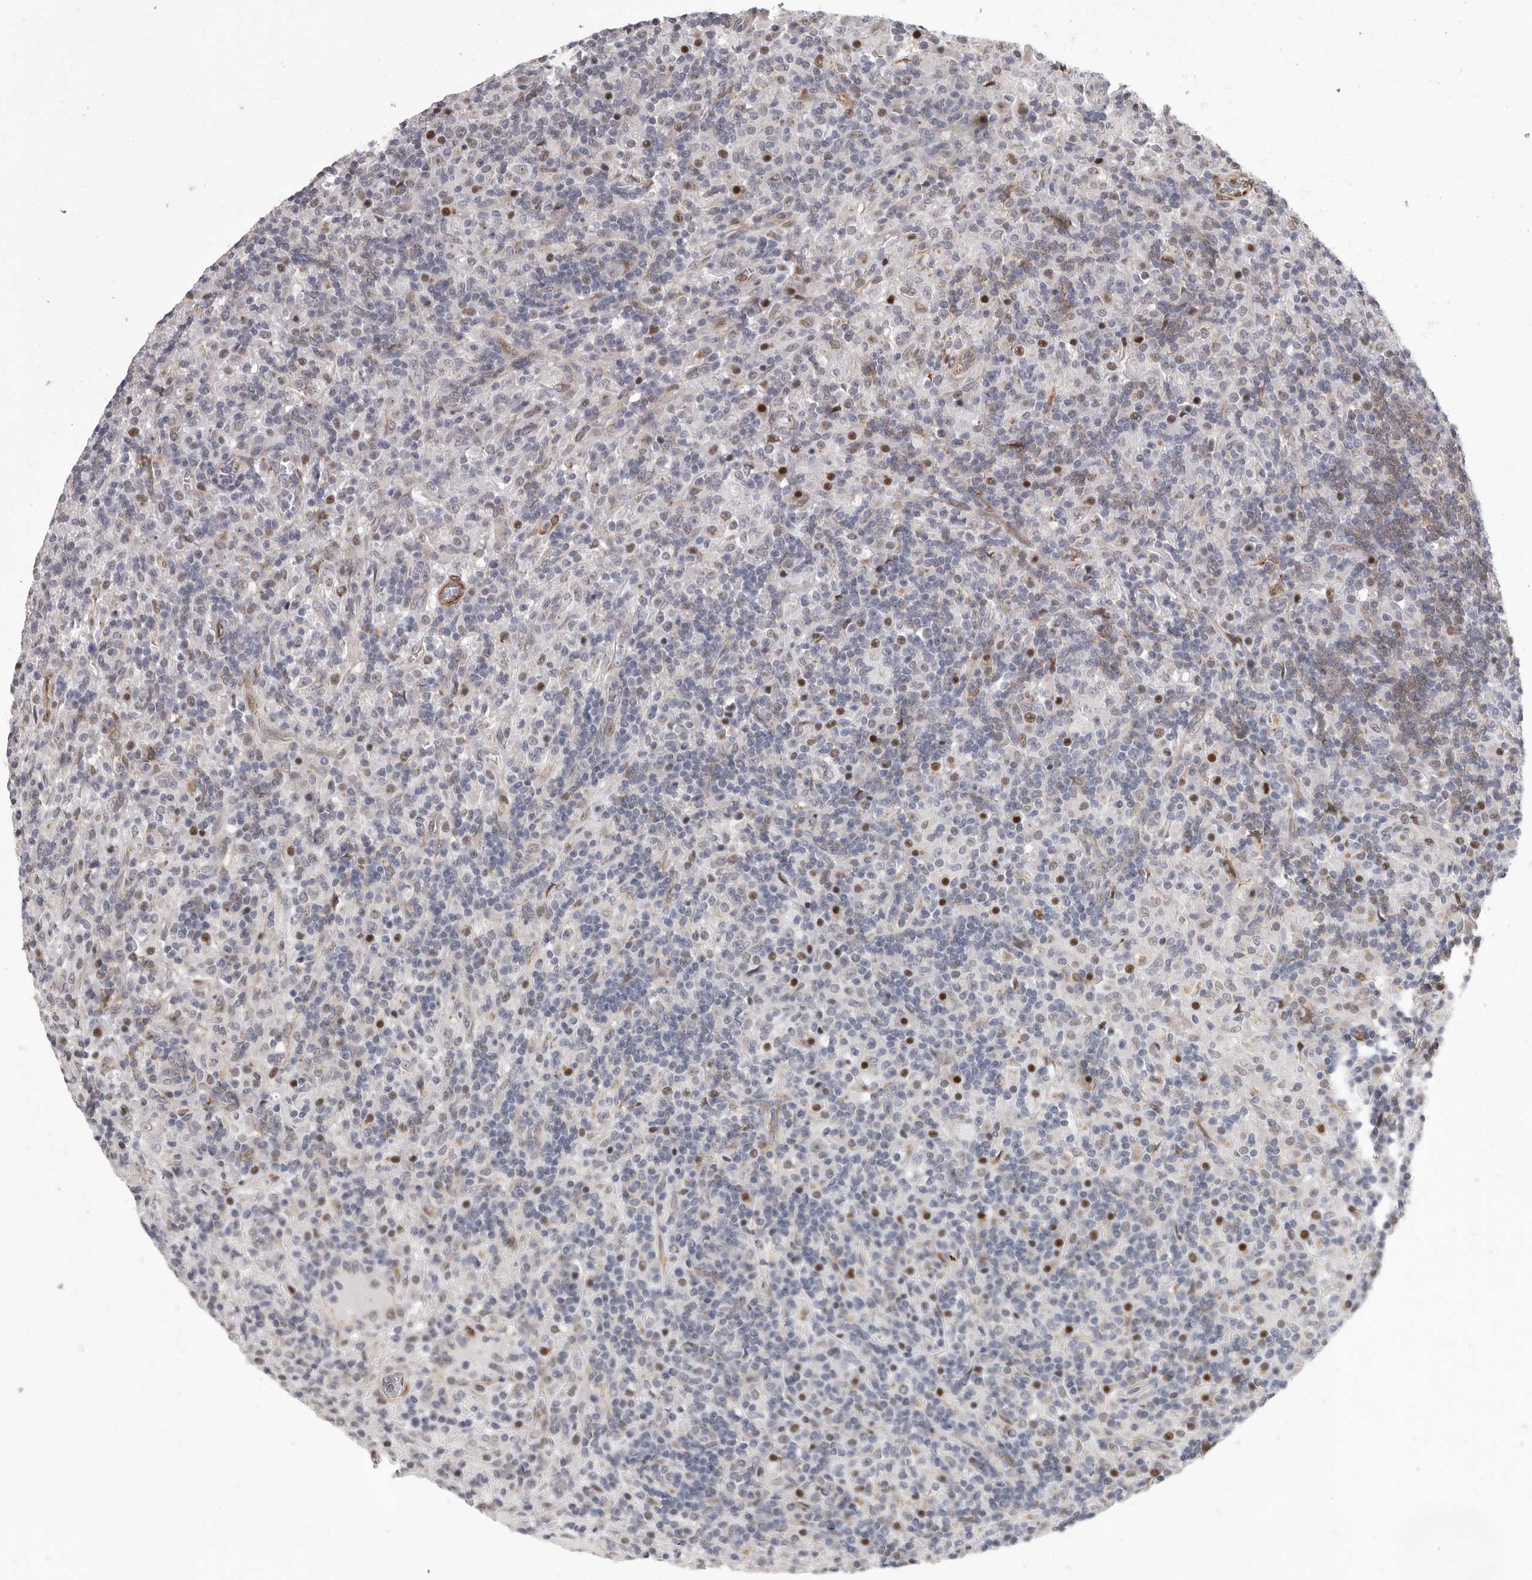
{"staining": {"intensity": "negative", "quantity": "none", "location": "none"}, "tissue": "lymphoma", "cell_type": "Tumor cells", "image_type": "cancer", "snomed": [{"axis": "morphology", "description": "Hodgkin's disease, NOS"}, {"axis": "topography", "description": "Lymph node"}], "caption": "Micrograph shows no significant protein positivity in tumor cells of lymphoma.", "gene": "RALGPS2", "patient": {"sex": "male", "age": 70}}